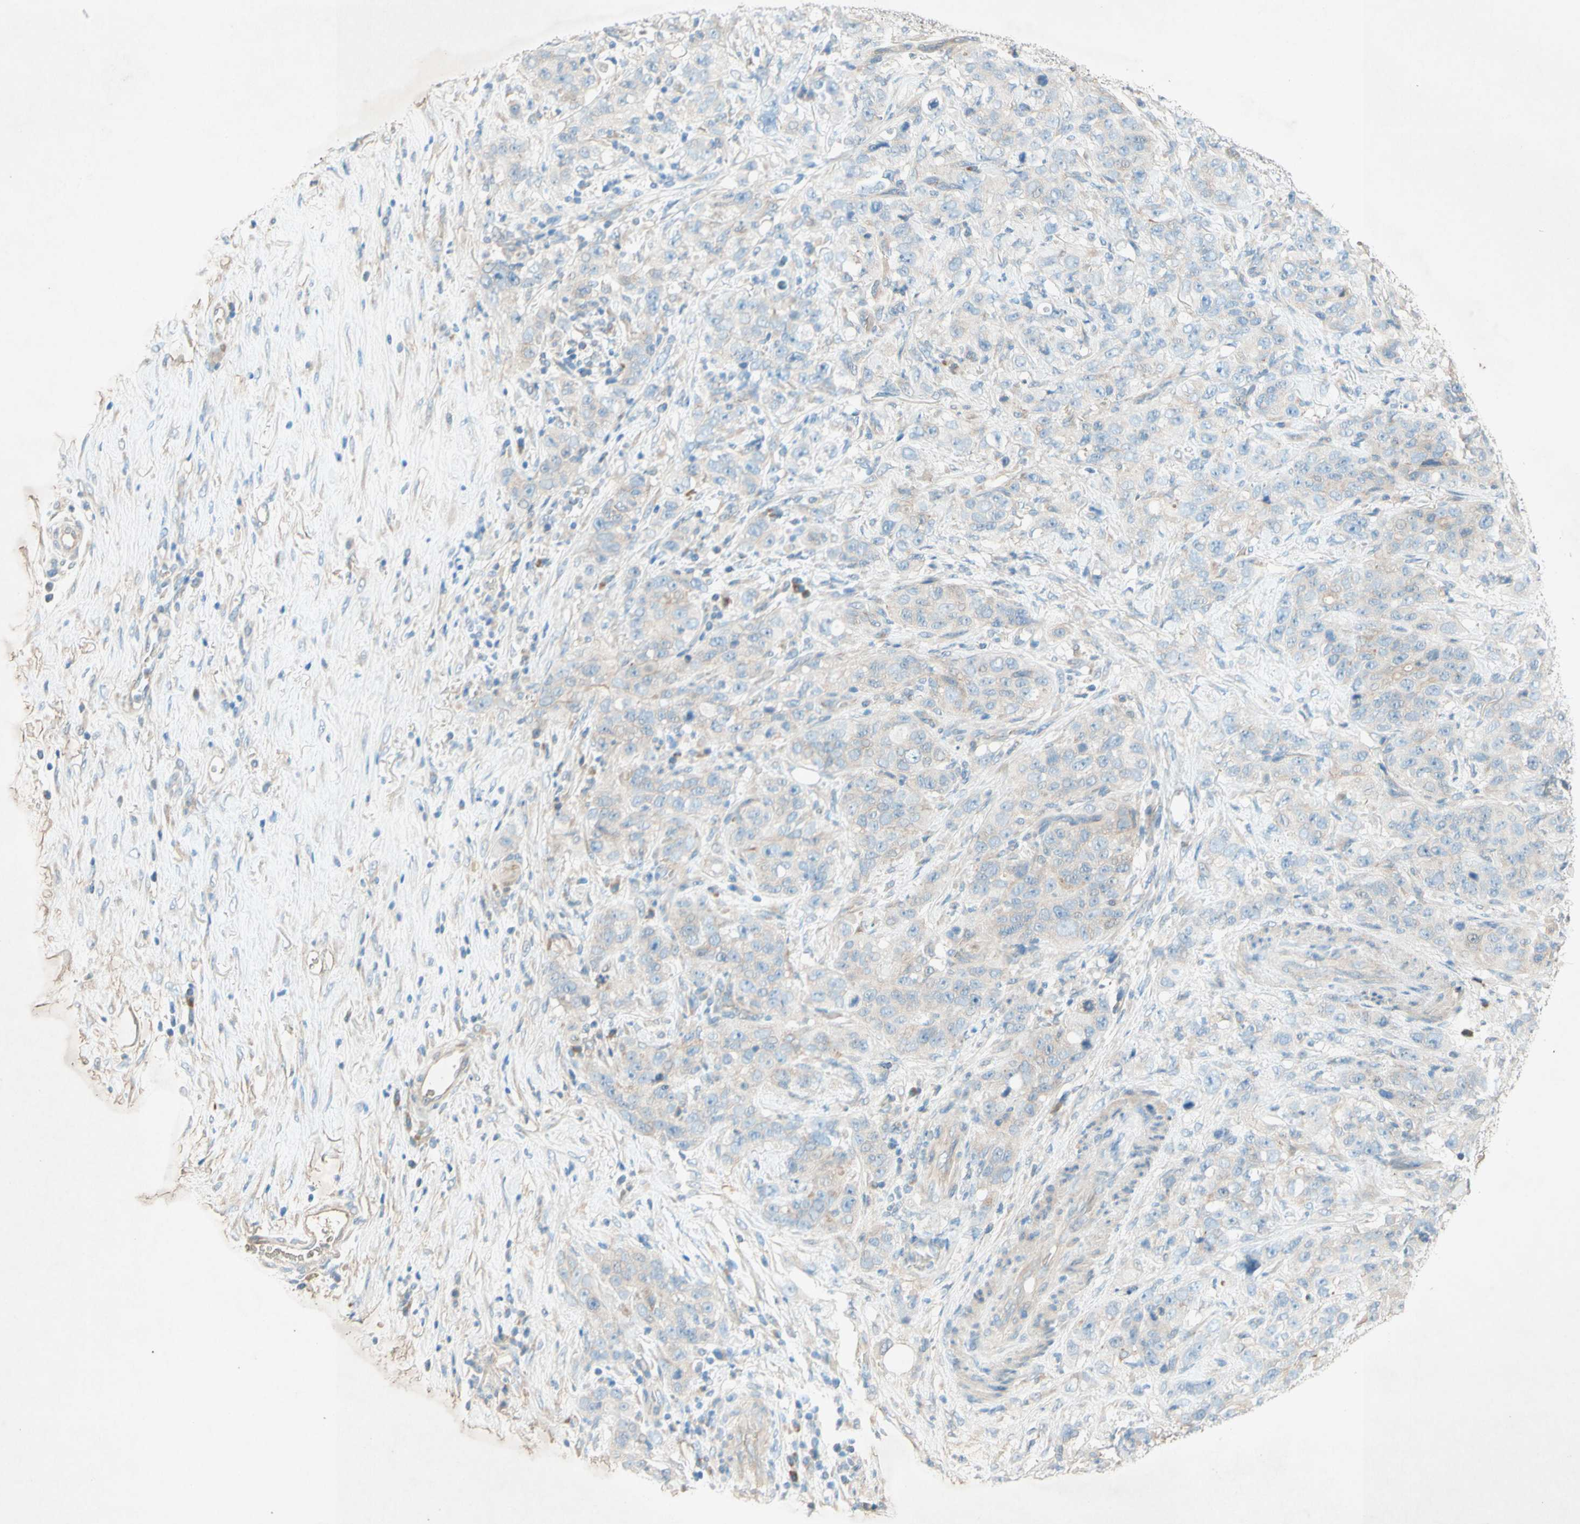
{"staining": {"intensity": "weak", "quantity": "<25%", "location": "cytoplasmic/membranous"}, "tissue": "stomach cancer", "cell_type": "Tumor cells", "image_type": "cancer", "snomed": [{"axis": "morphology", "description": "Adenocarcinoma, NOS"}, {"axis": "topography", "description": "Stomach"}], "caption": "IHC histopathology image of neoplastic tissue: stomach cancer (adenocarcinoma) stained with DAB (3,3'-diaminobenzidine) reveals no significant protein expression in tumor cells.", "gene": "IL2", "patient": {"sex": "male", "age": 48}}